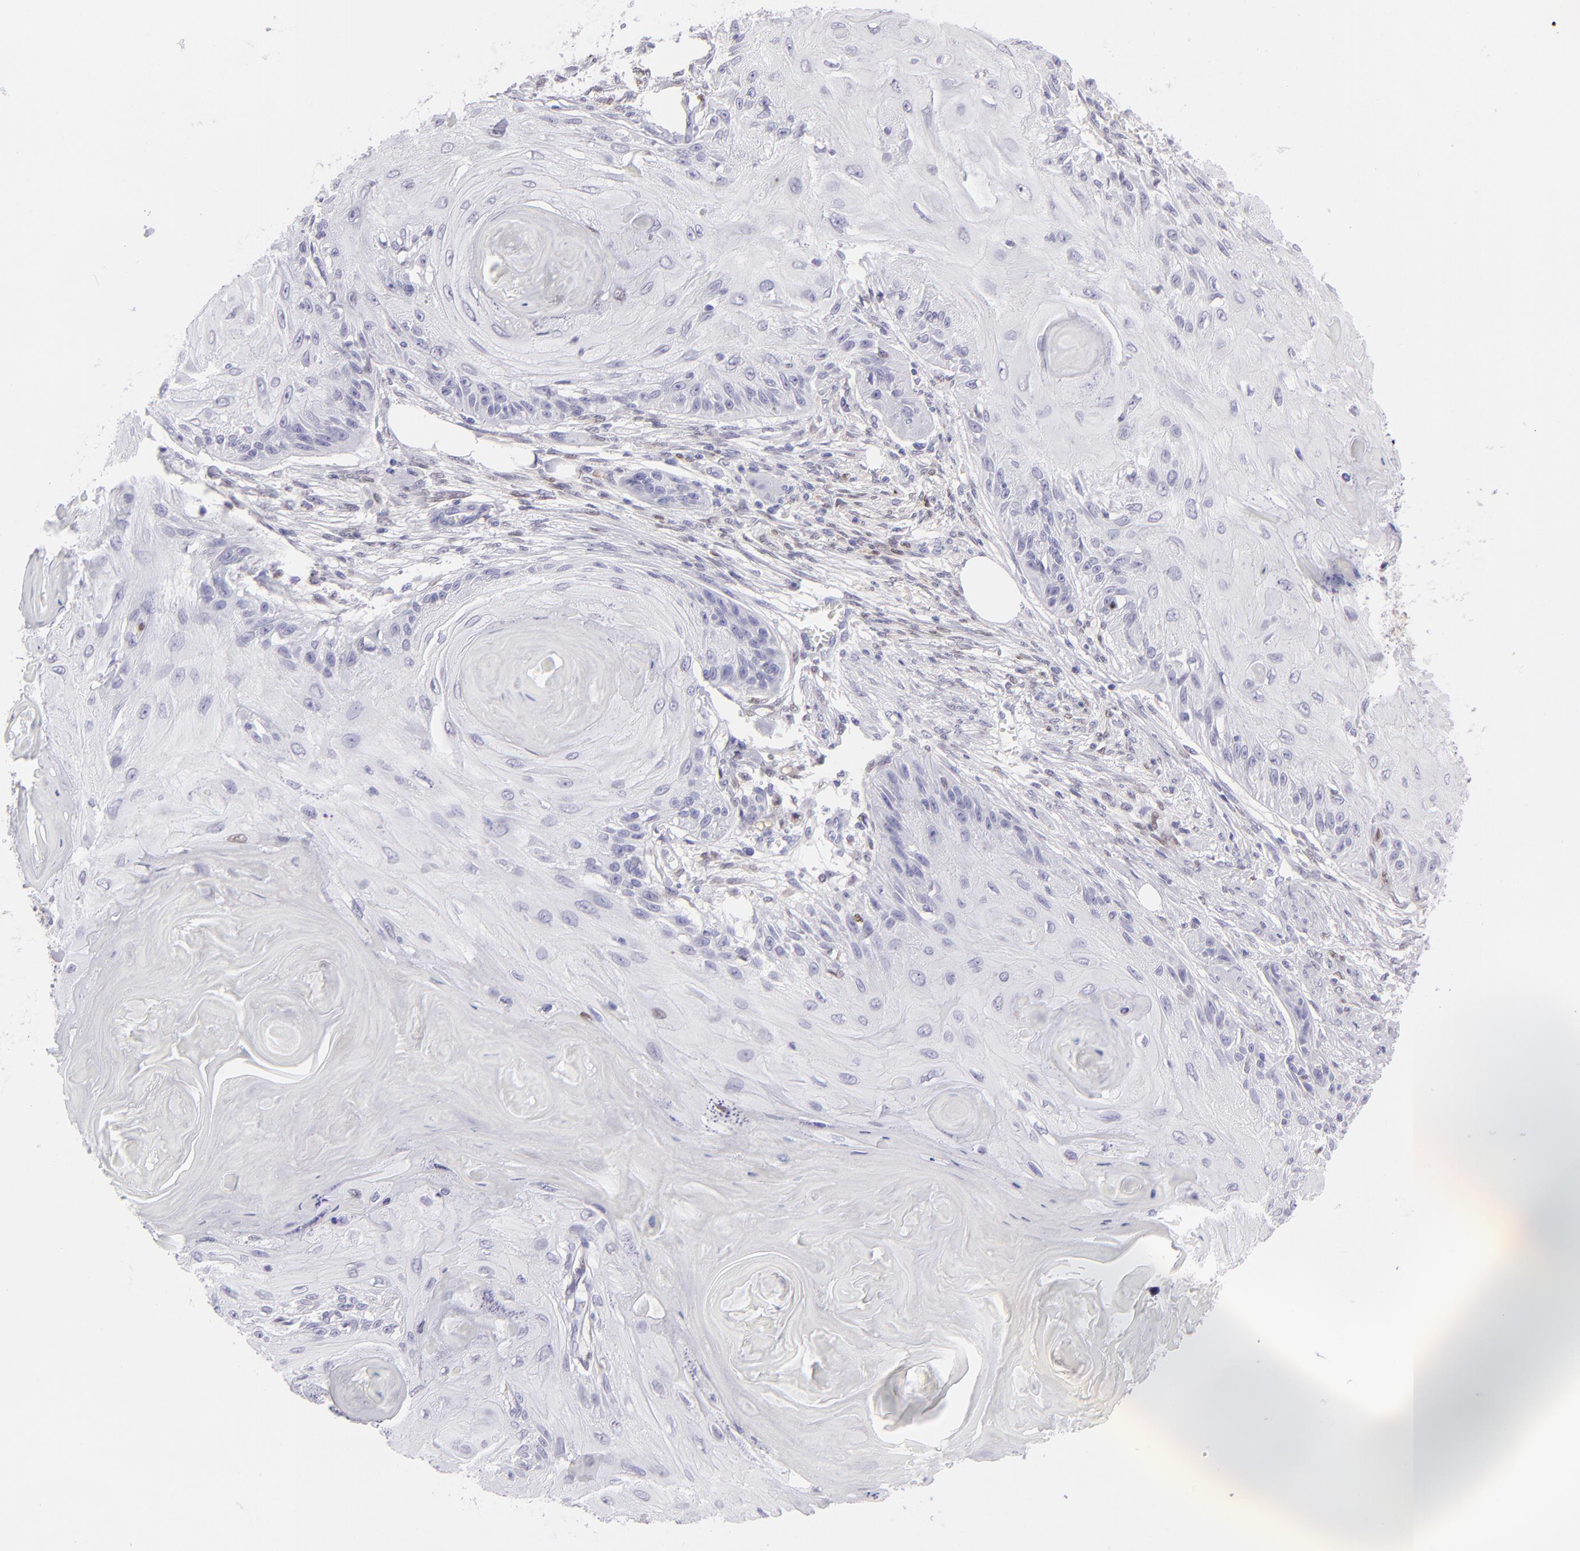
{"staining": {"intensity": "negative", "quantity": "none", "location": "none"}, "tissue": "skin cancer", "cell_type": "Tumor cells", "image_type": "cancer", "snomed": [{"axis": "morphology", "description": "Squamous cell carcinoma, NOS"}, {"axis": "topography", "description": "Skin"}], "caption": "A histopathology image of human squamous cell carcinoma (skin) is negative for staining in tumor cells.", "gene": "MITF", "patient": {"sex": "female", "age": 88}}